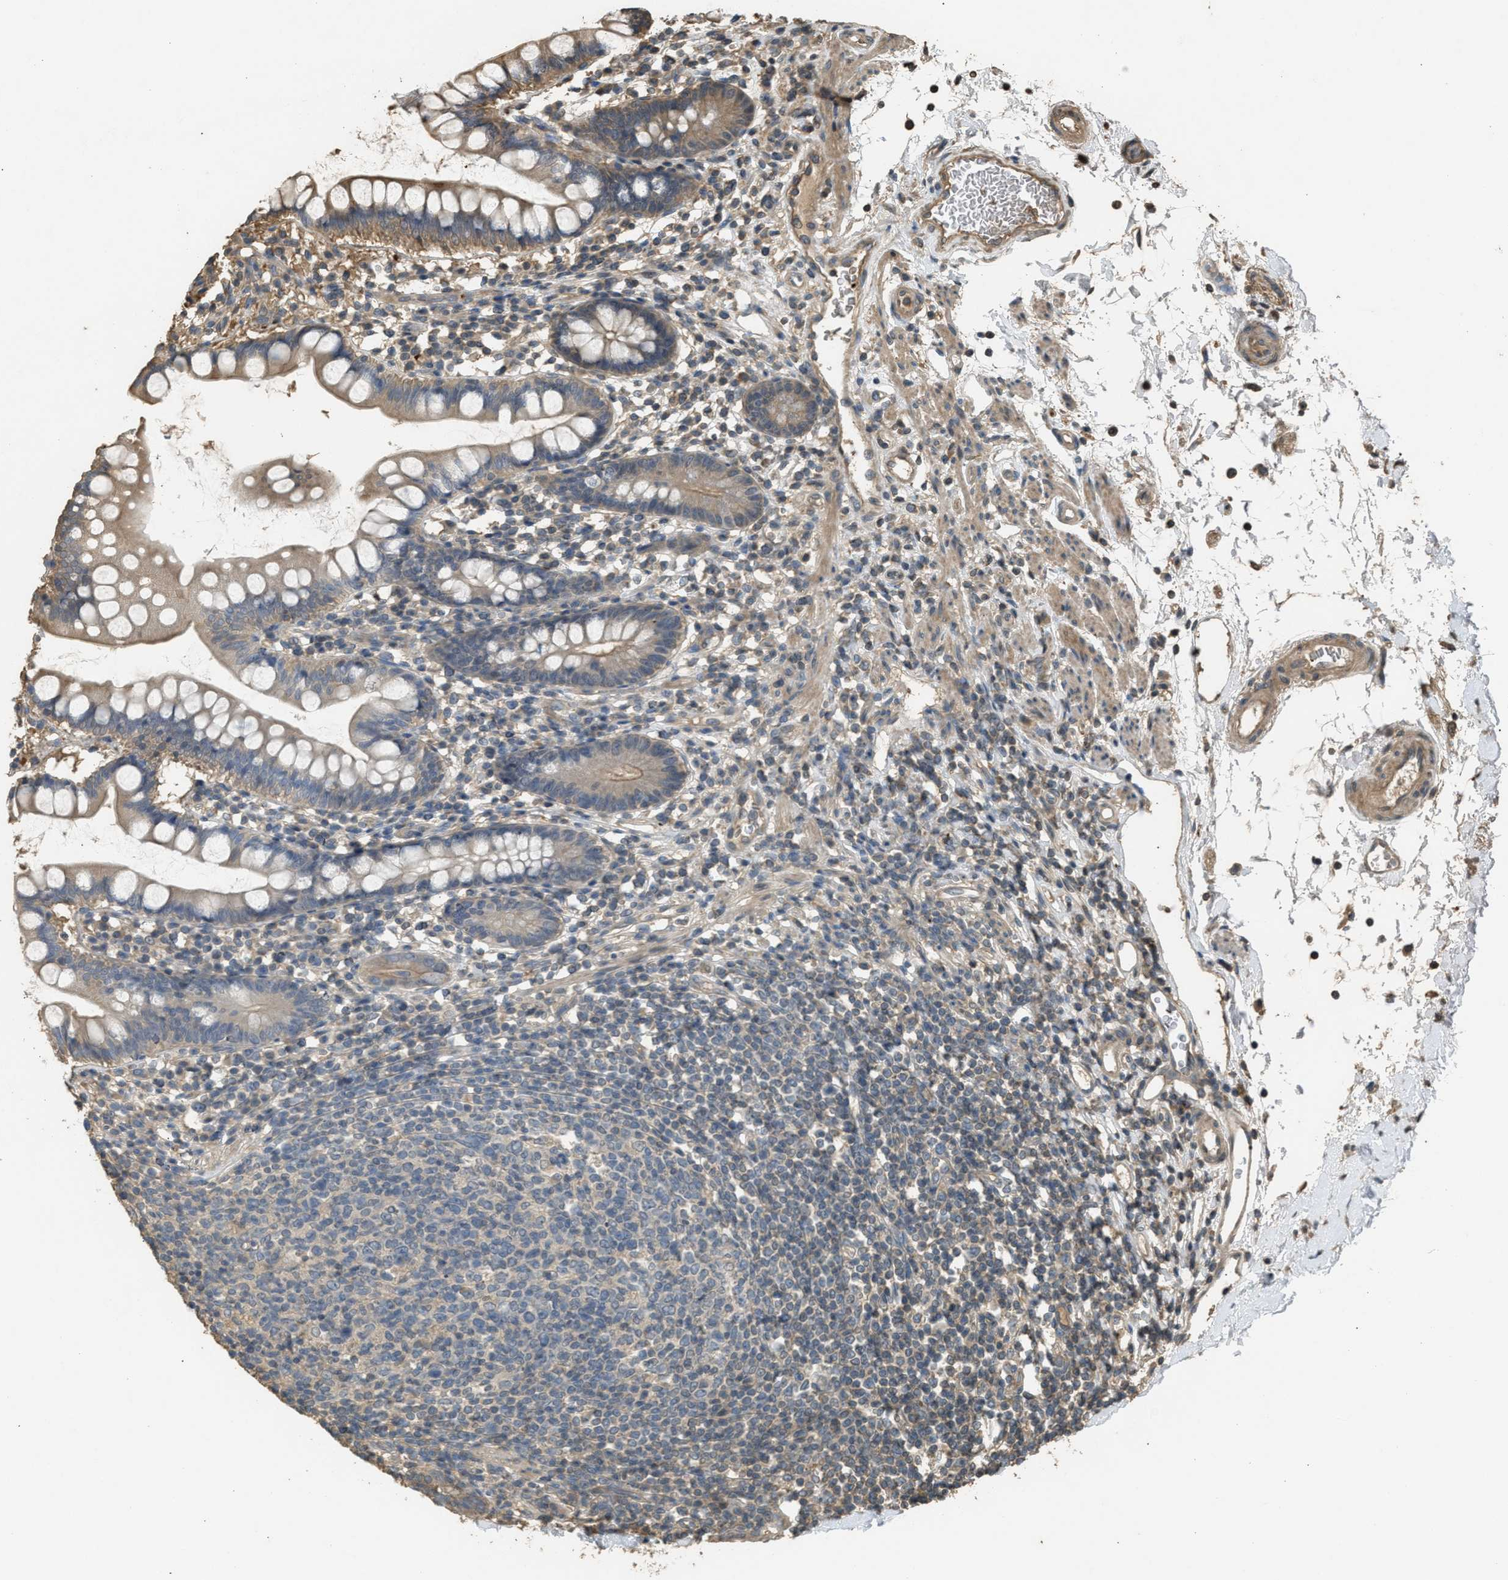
{"staining": {"intensity": "weak", "quantity": "<25%", "location": "cytoplasmic/membranous"}, "tissue": "small intestine", "cell_type": "Glandular cells", "image_type": "normal", "snomed": [{"axis": "morphology", "description": "Normal tissue, NOS"}, {"axis": "topography", "description": "Small intestine"}], "caption": "IHC photomicrograph of benign small intestine stained for a protein (brown), which reveals no staining in glandular cells. (Brightfield microscopy of DAB immunohistochemistry (IHC) at high magnification).", "gene": "ARHGDIA", "patient": {"sex": "female", "age": 84}}